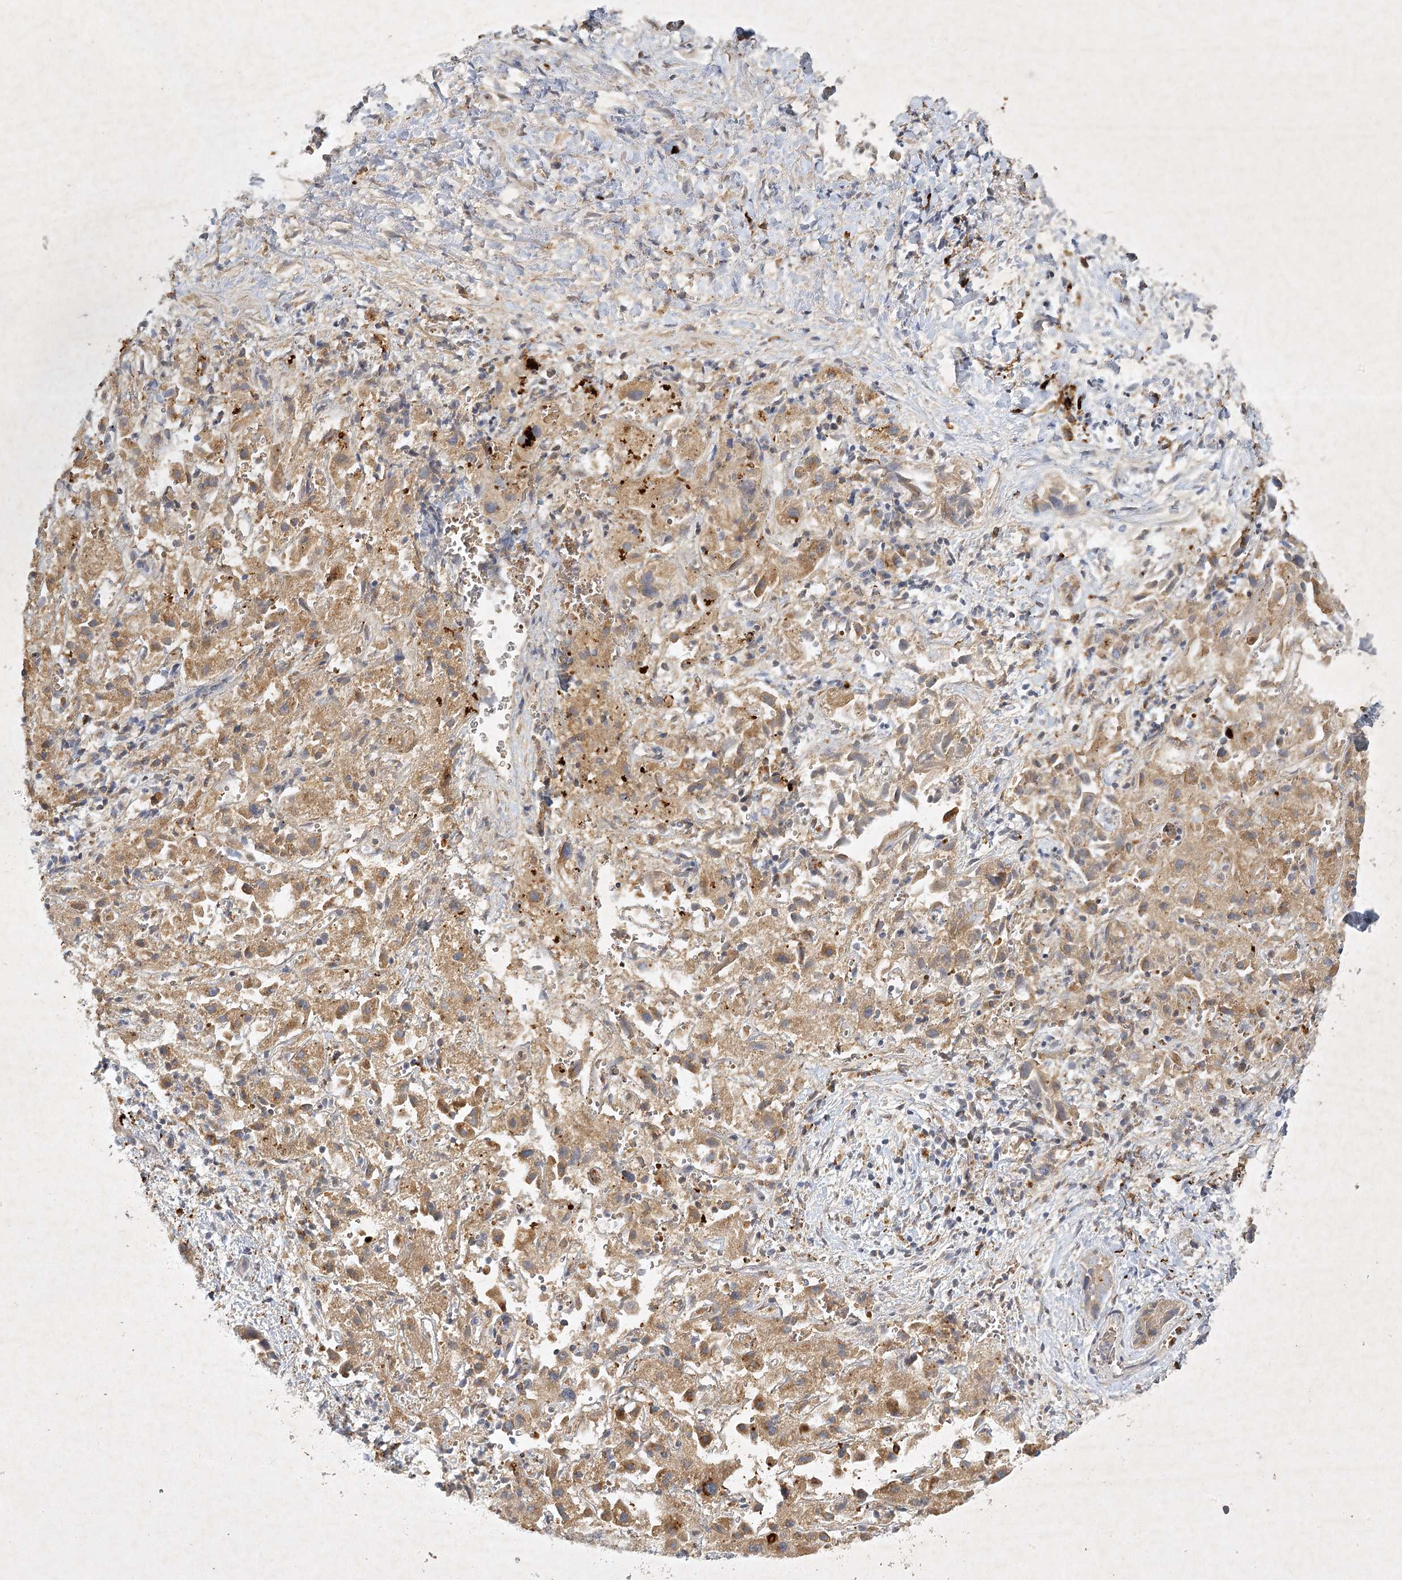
{"staining": {"intensity": "moderate", "quantity": ">75%", "location": "cytoplasmic/membranous"}, "tissue": "liver cancer", "cell_type": "Tumor cells", "image_type": "cancer", "snomed": [{"axis": "morphology", "description": "Cholangiocarcinoma"}, {"axis": "topography", "description": "Liver"}], "caption": "Immunohistochemical staining of human cholangiocarcinoma (liver) demonstrates medium levels of moderate cytoplasmic/membranous protein expression in about >75% of tumor cells.", "gene": "PYROXD2", "patient": {"sex": "female", "age": 52}}